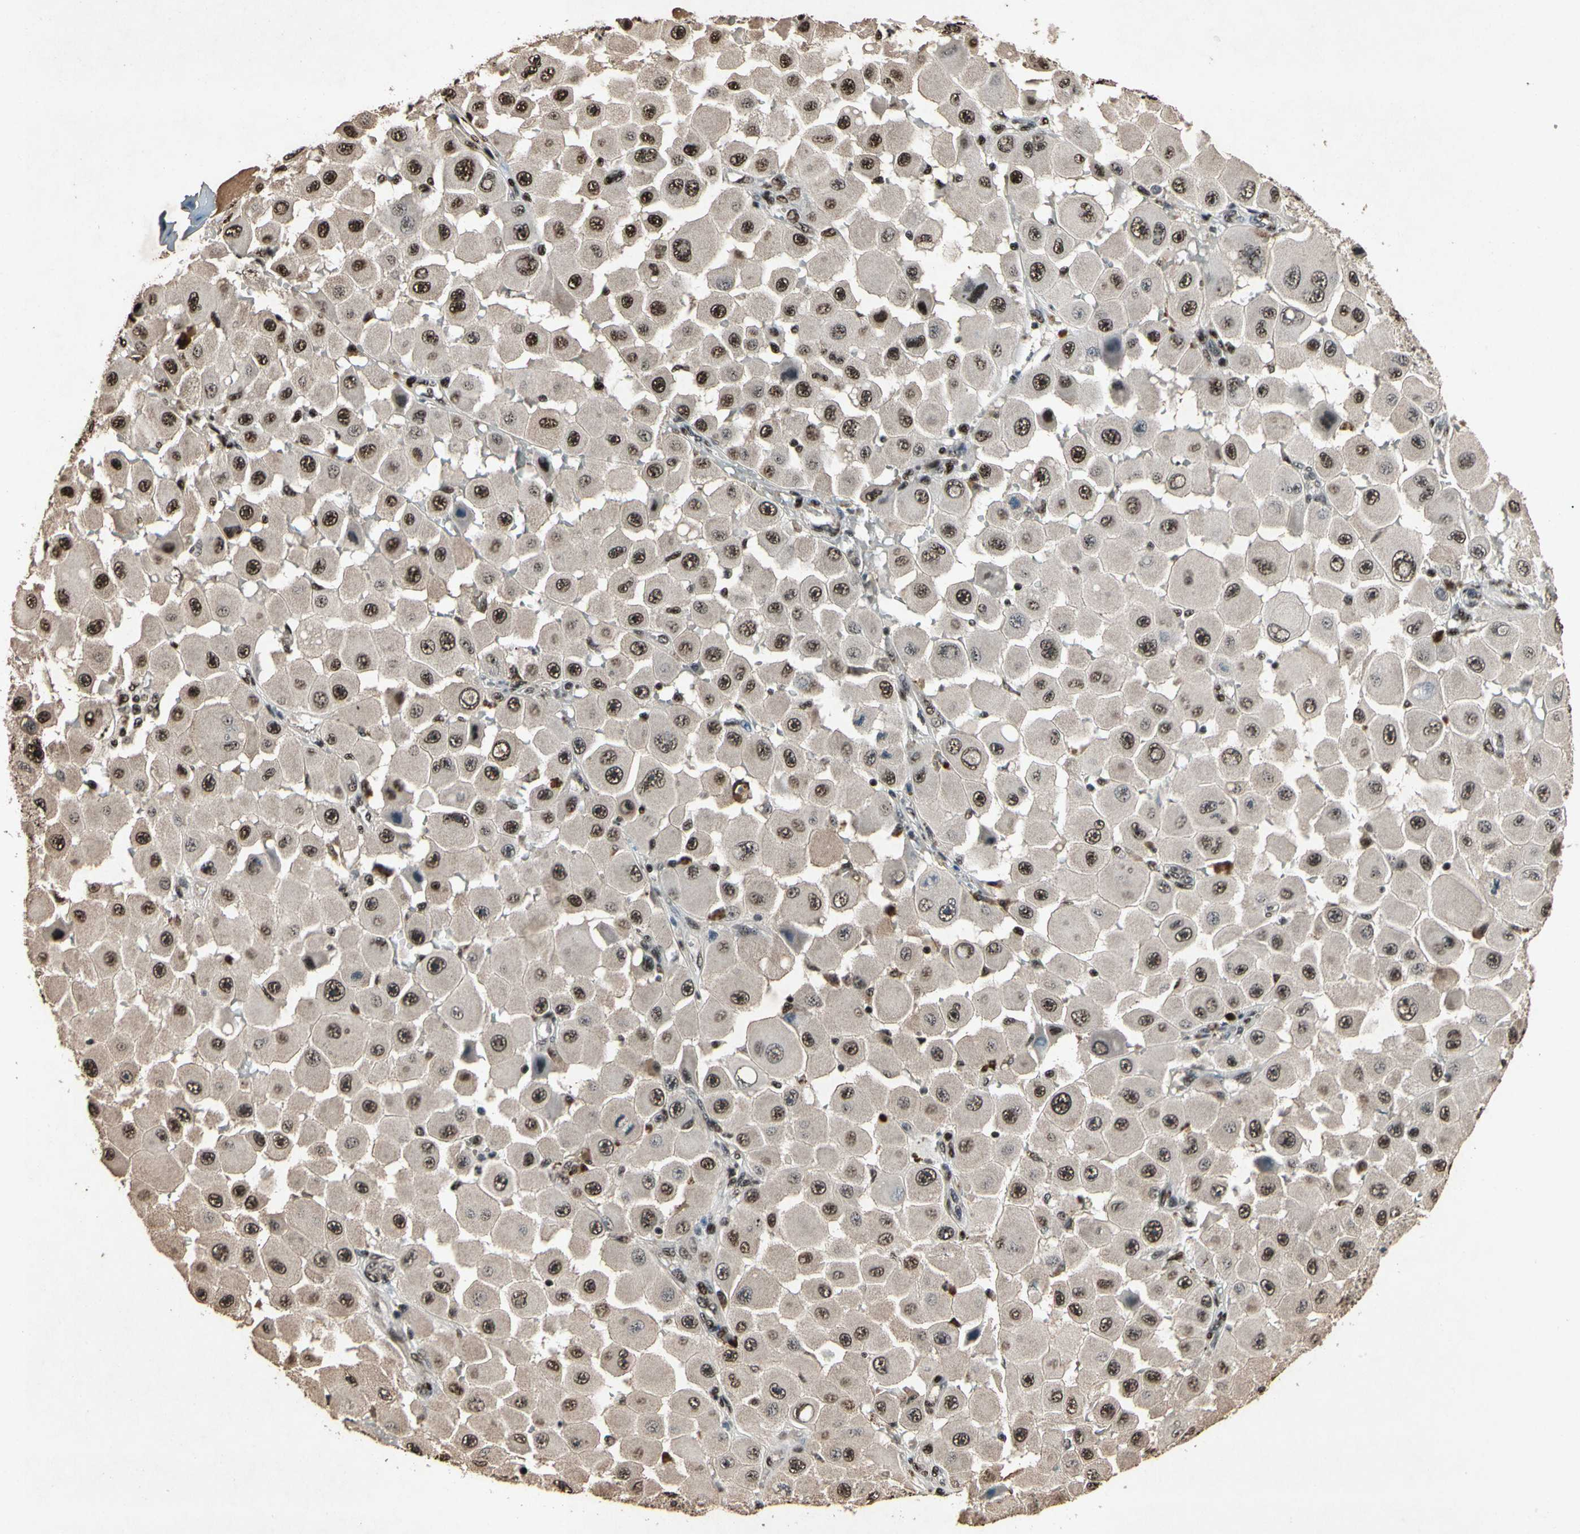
{"staining": {"intensity": "strong", "quantity": ">75%", "location": "nuclear"}, "tissue": "melanoma", "cell_type": "Tumor cells", "image_type": "cancer", "snomed": [{"axis": "morphology", "description": "Malignant melanoma, NOS"}, {"axis": "topography", "description": "Skin"}], "caption": "Strong nuclear protein positivity is seen in approximately >75% of tumor cells in malignant melanoma. Using DAB (3,3'-diaminobenzidine) (brown) and hematoxylin (blue) stains, captured at high magnification using brightfield microscopy.", "gene": "TBX2", "patient": {"sex": "female", "age": 81}}